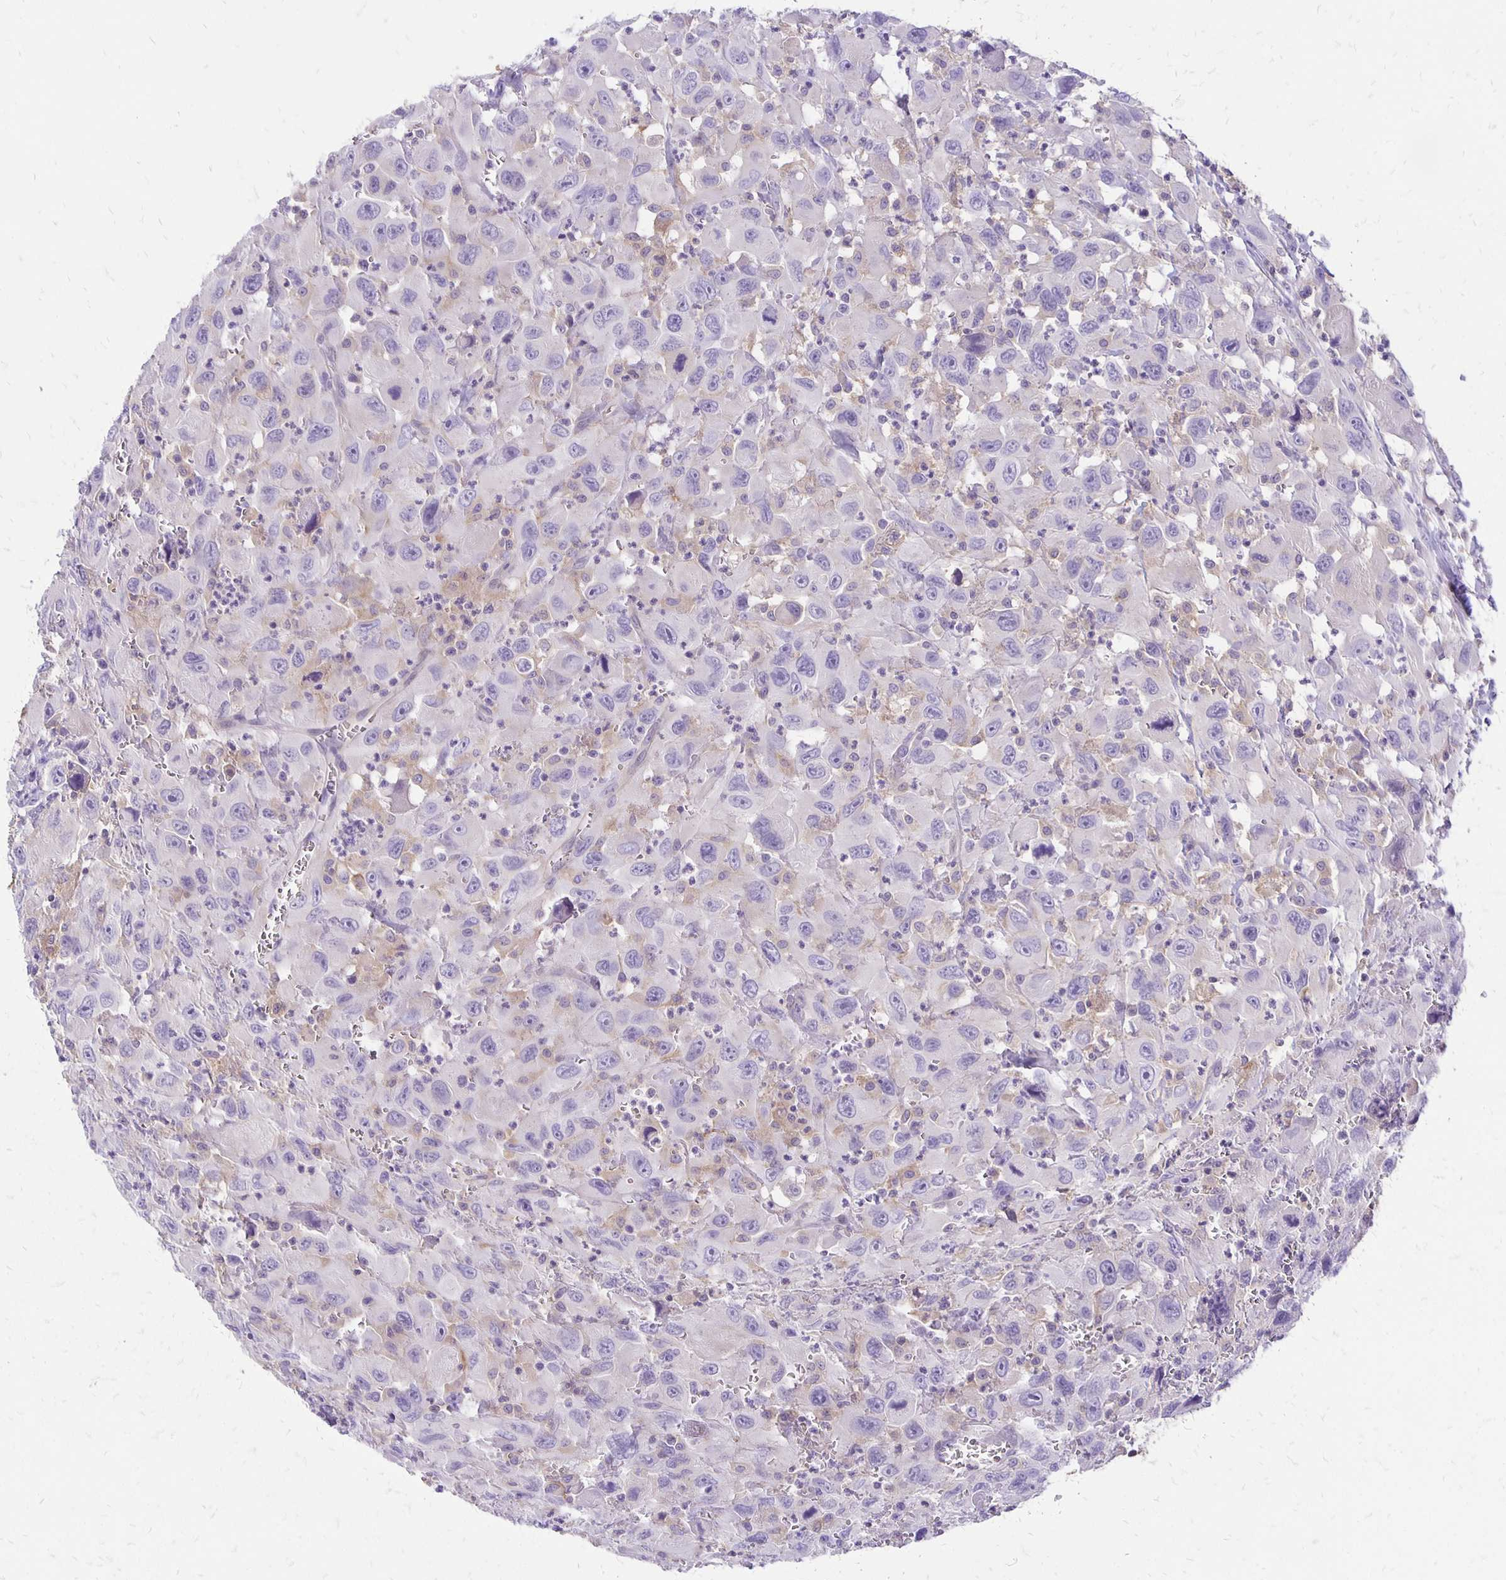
{"staining": {"intensity": "negative", "quantity": "none", "location": "none"}, "tissue": "head and neck cancer", "cell_type": "Tumor cells", "image_type": "cancer", "snomed": [{"axis": "morphology", "description": "Squamous cell carcinoma, NOS"}, {"axis": "morphology", "description": "Squamous cell carcinoma, metastatic, NOS"}, {"axis": "topography", "description": "Oral tissue"}, {"axis": "topography", "description": "Head-Neck"}], "caption": "Human head and neck cancer (squamous cell carcinoma) stained for a protein using immunohistochemistry reveals no positivity in tumor cells.", "gene": "ANKRD45", "patient": {"sex": "female", "age": 85}}